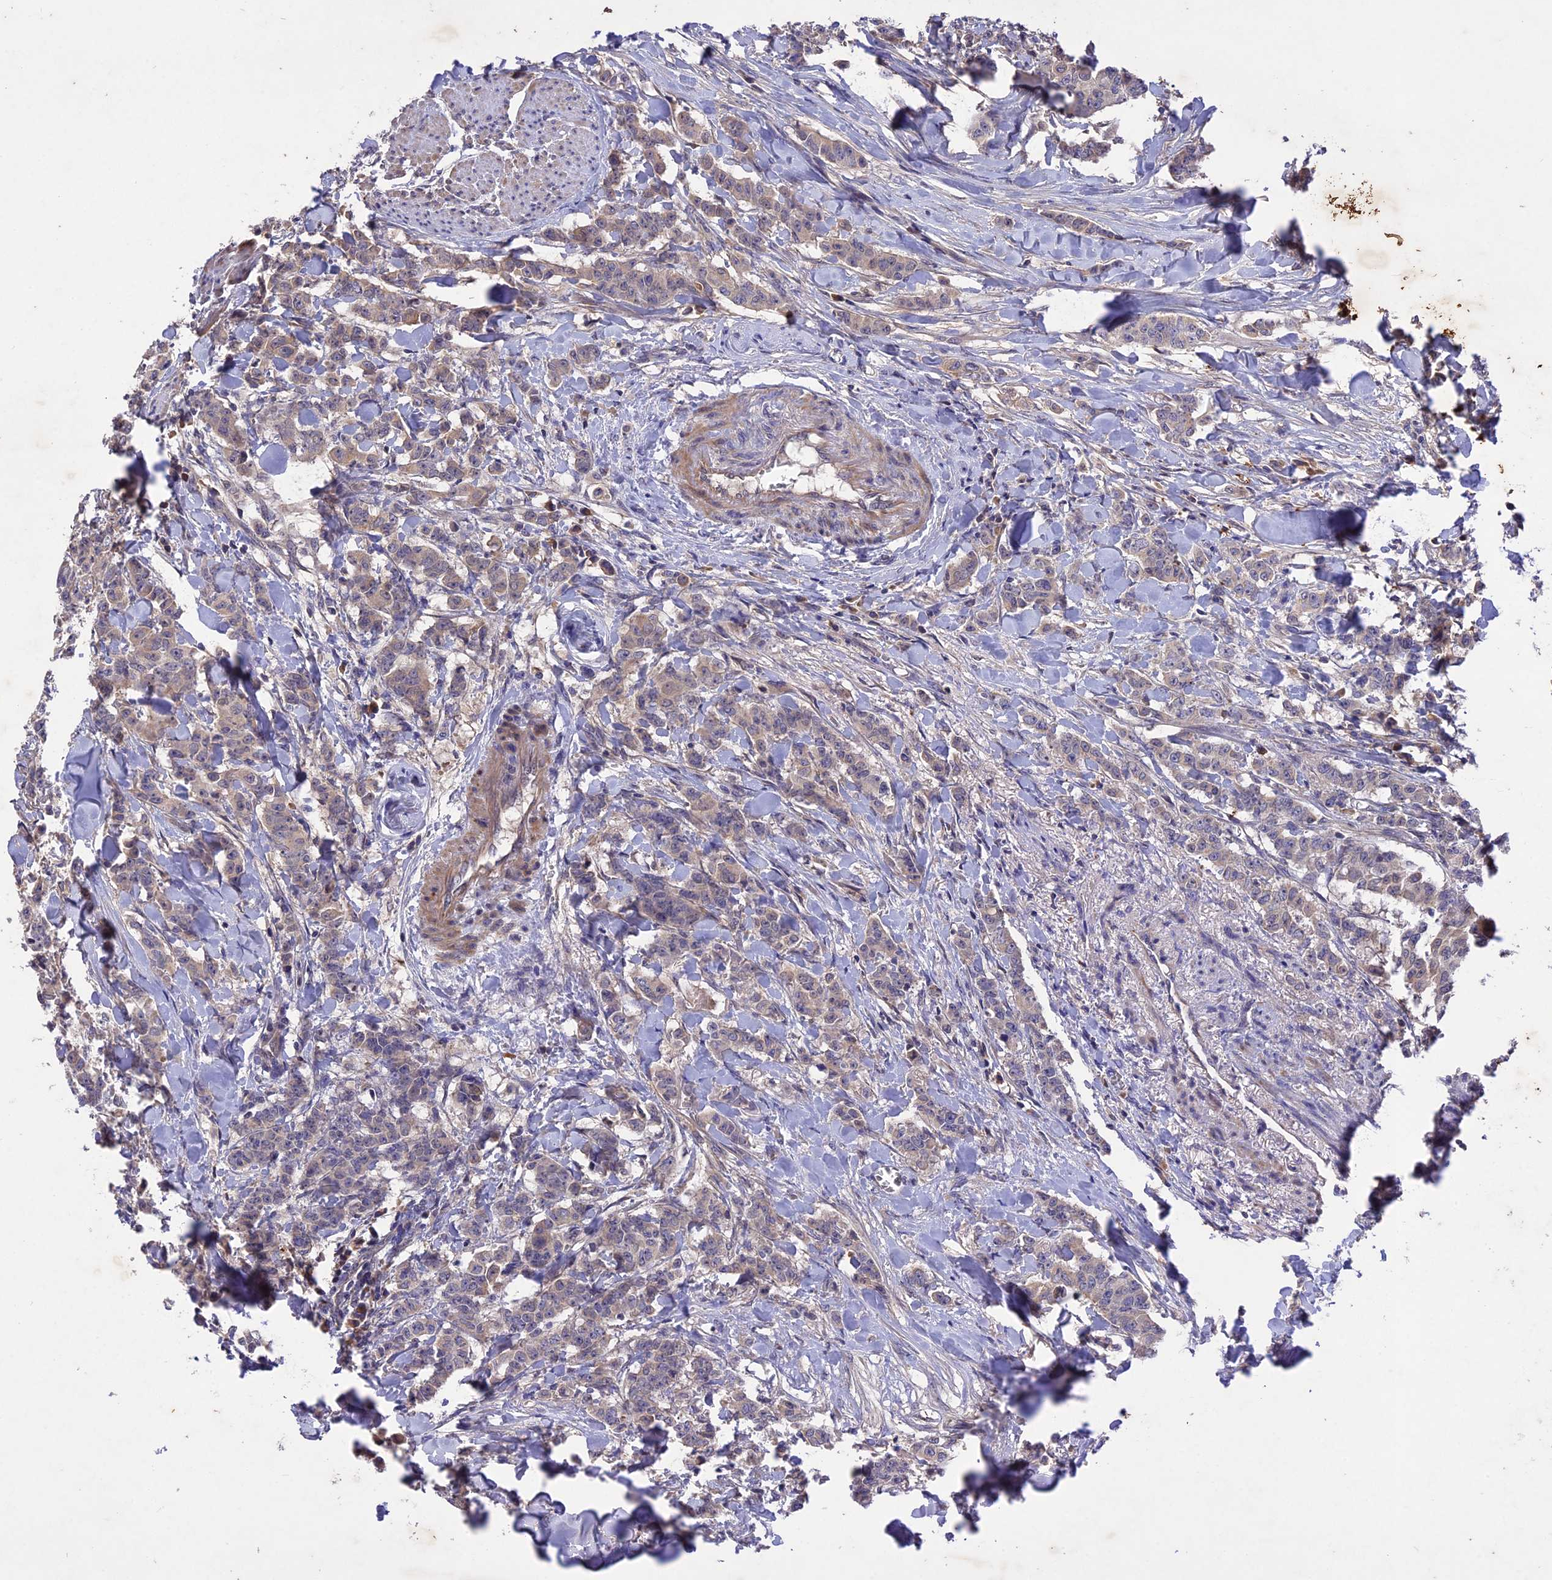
{"staining": {"intensity": "weak", "quantity": "<25%", "location": "cytoplasmic/membranous"}, "tissue": "breast cancer", "cell_type": "Tumor cells", "image_type": "cancer", "snomed": [{"axis": "morphology", "description": "Duct carcinoma"}, {"axis": "topography", "description": "Breast"}], "caption": "The histopathology image shows no staining of tumor cells in breast infiltrating ductal carcinoma.", "gene": "ADO", "patient": {"sex": "female", "age": 40}}